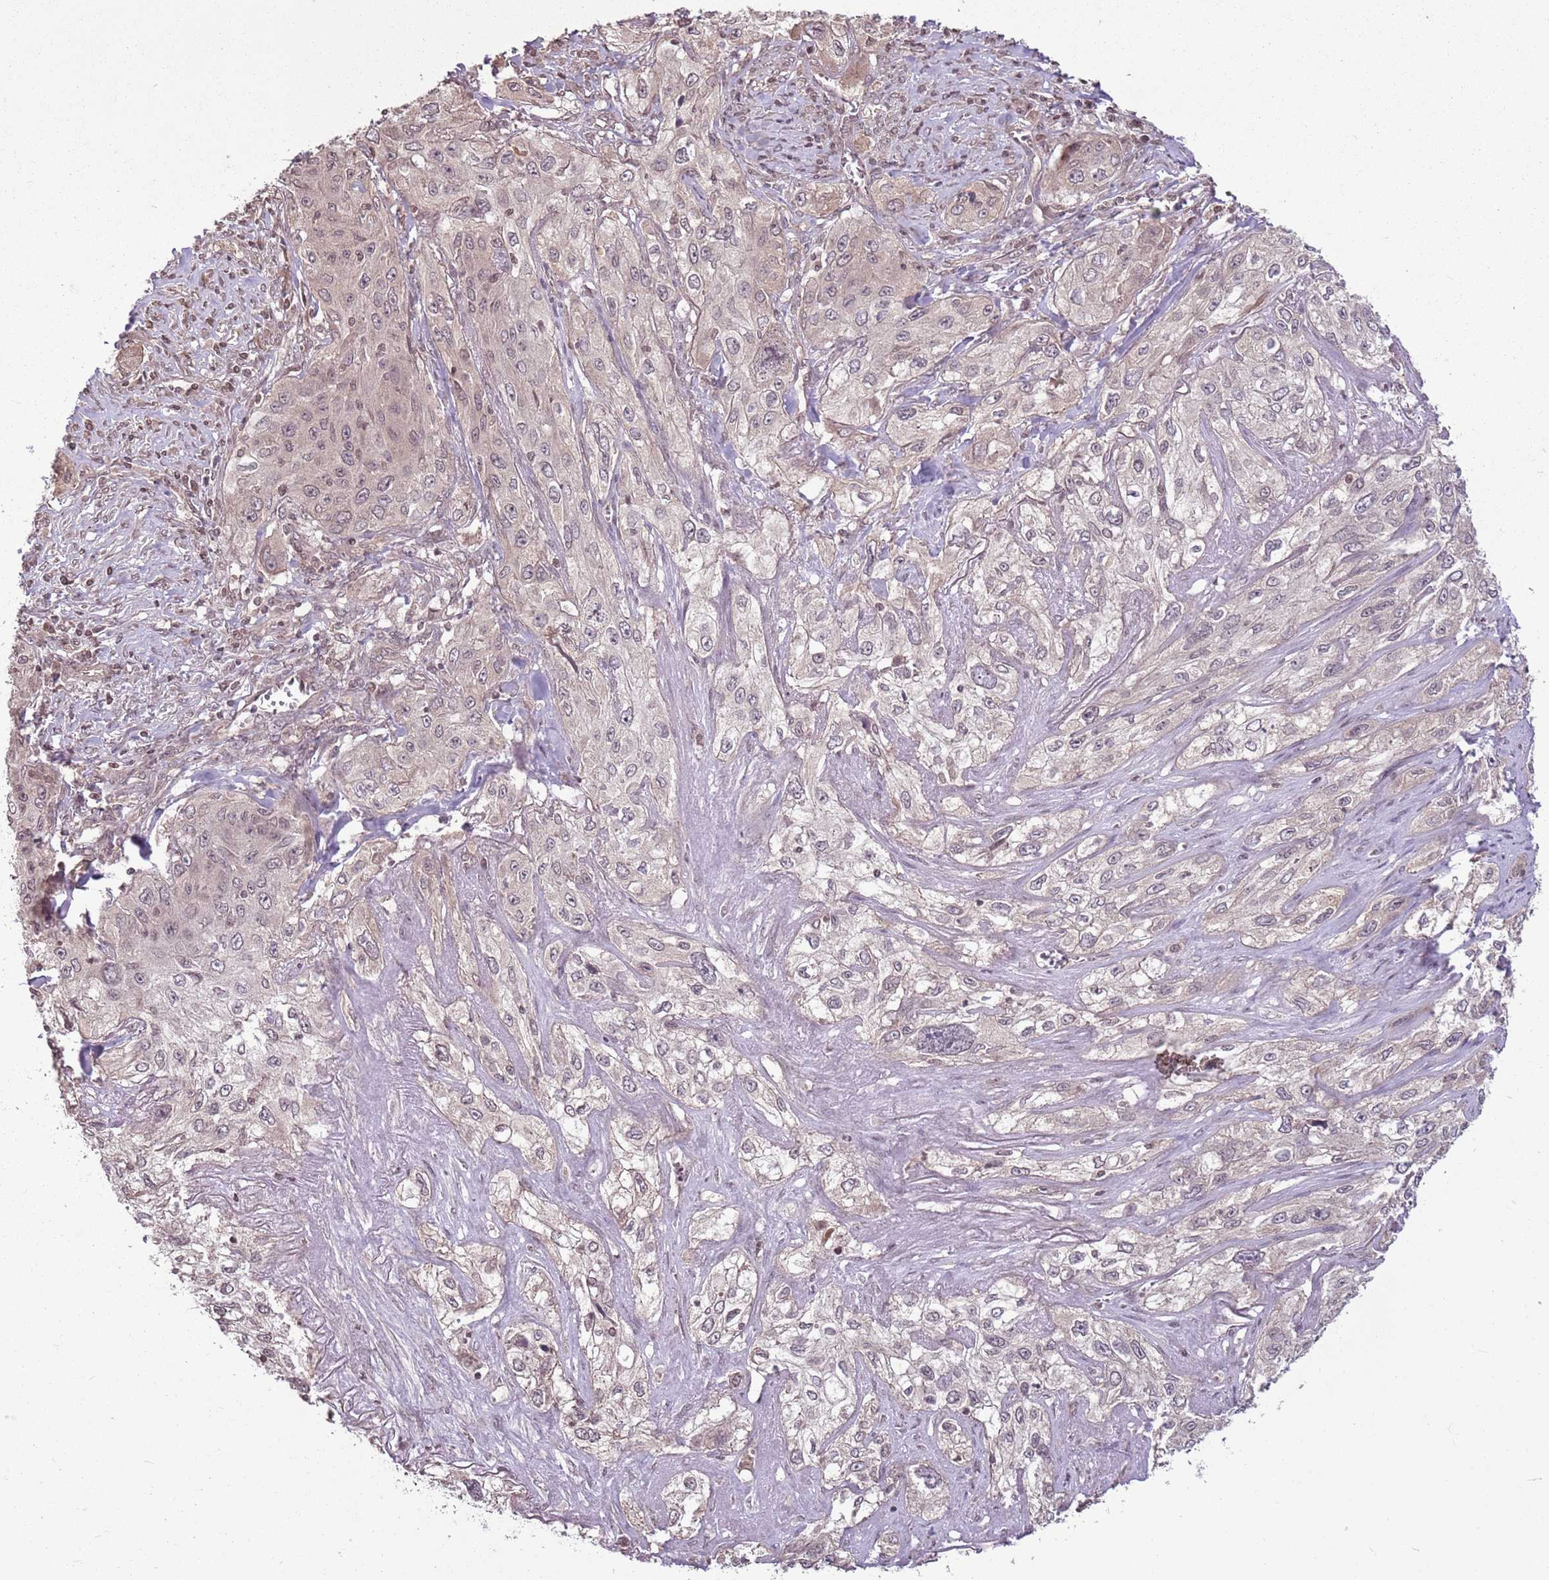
{"staining": {"intensity": "weak", "quantity": "<25%", "location": "cytoplasmic/membranous,nuclear"}, "tissue": "lung cancer", "cell_type": "Tumor cells", "image_type": "cancer", "snomed": [{"axis": "morphology", "description": "Squamous cell carcinoma, NOS"}, {"axis": "topography", "description": "Lung"}], "caption": "Immunohistochemistry (IHC) micrograph of human lung cancer (squamous cell carcinoma) stained for a protein (brown), which exhibits no staining in tumor cells. (DAB immunohistochemistry with hematoxylin counter stain).", "gene": "CAPN9", "patient": {"sex": "female", "age": 69}}